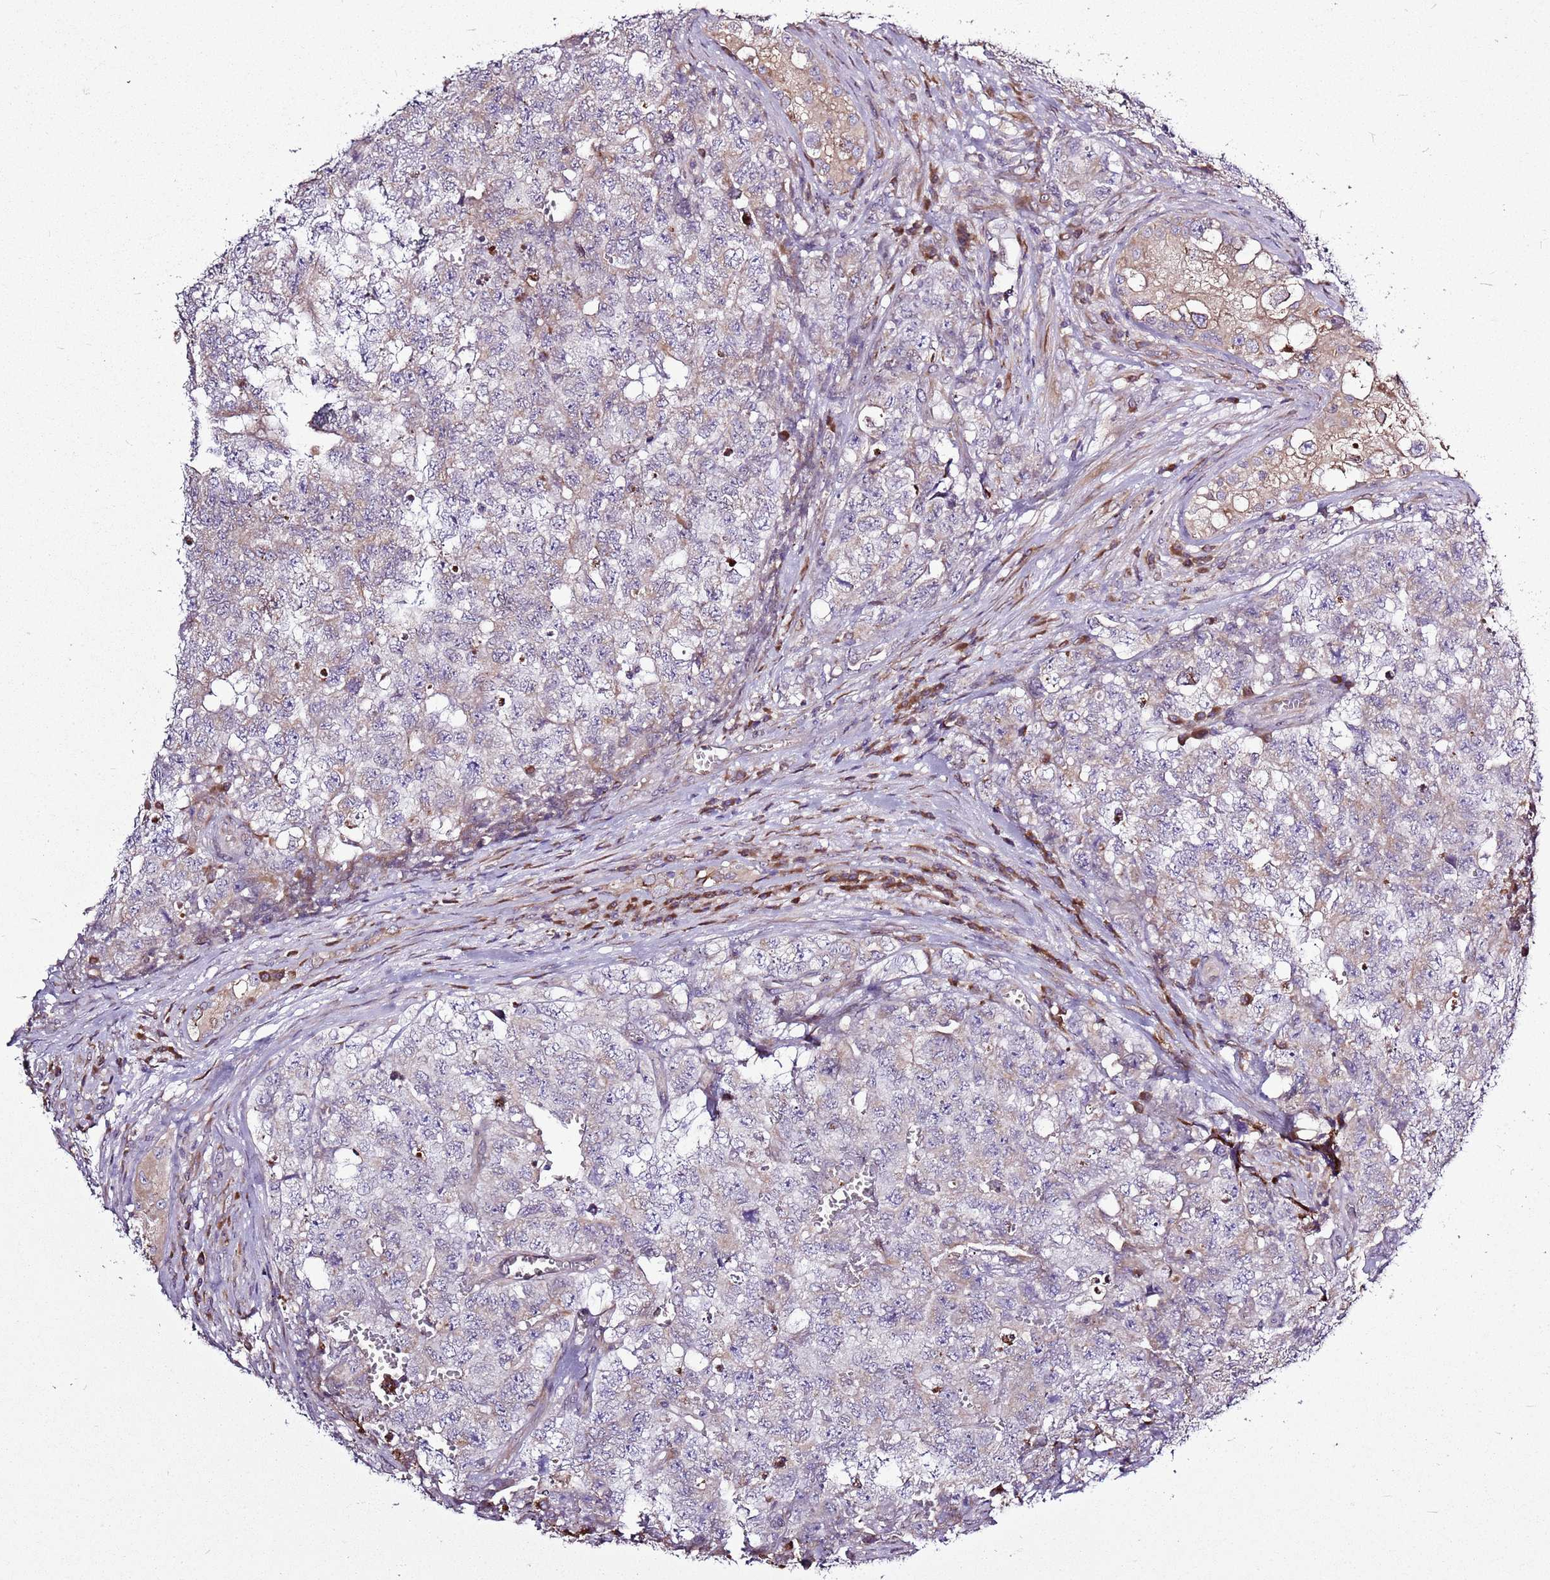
{"staining": {"intensity": "weak", "quantity": "<25%", "location": "cytoplasmic/membranous"}, "tissue": "testis cancer", "cell_type": "Tumor cells", "image_type": "cancer", "snomed": [{"axis": "morphology", "description": "Carcinoma, Embryonal, NOS"}, {"axis": "topography", "description": "Testis"}], "caption": "A high-resolution image shows immunohistochemistry (IHC) staining of embryonal carcinoma (testis), which reveals no significant staining in tumor cells.", "gene": "TMED10", "patient": {"sex": "male", "age": 31}}